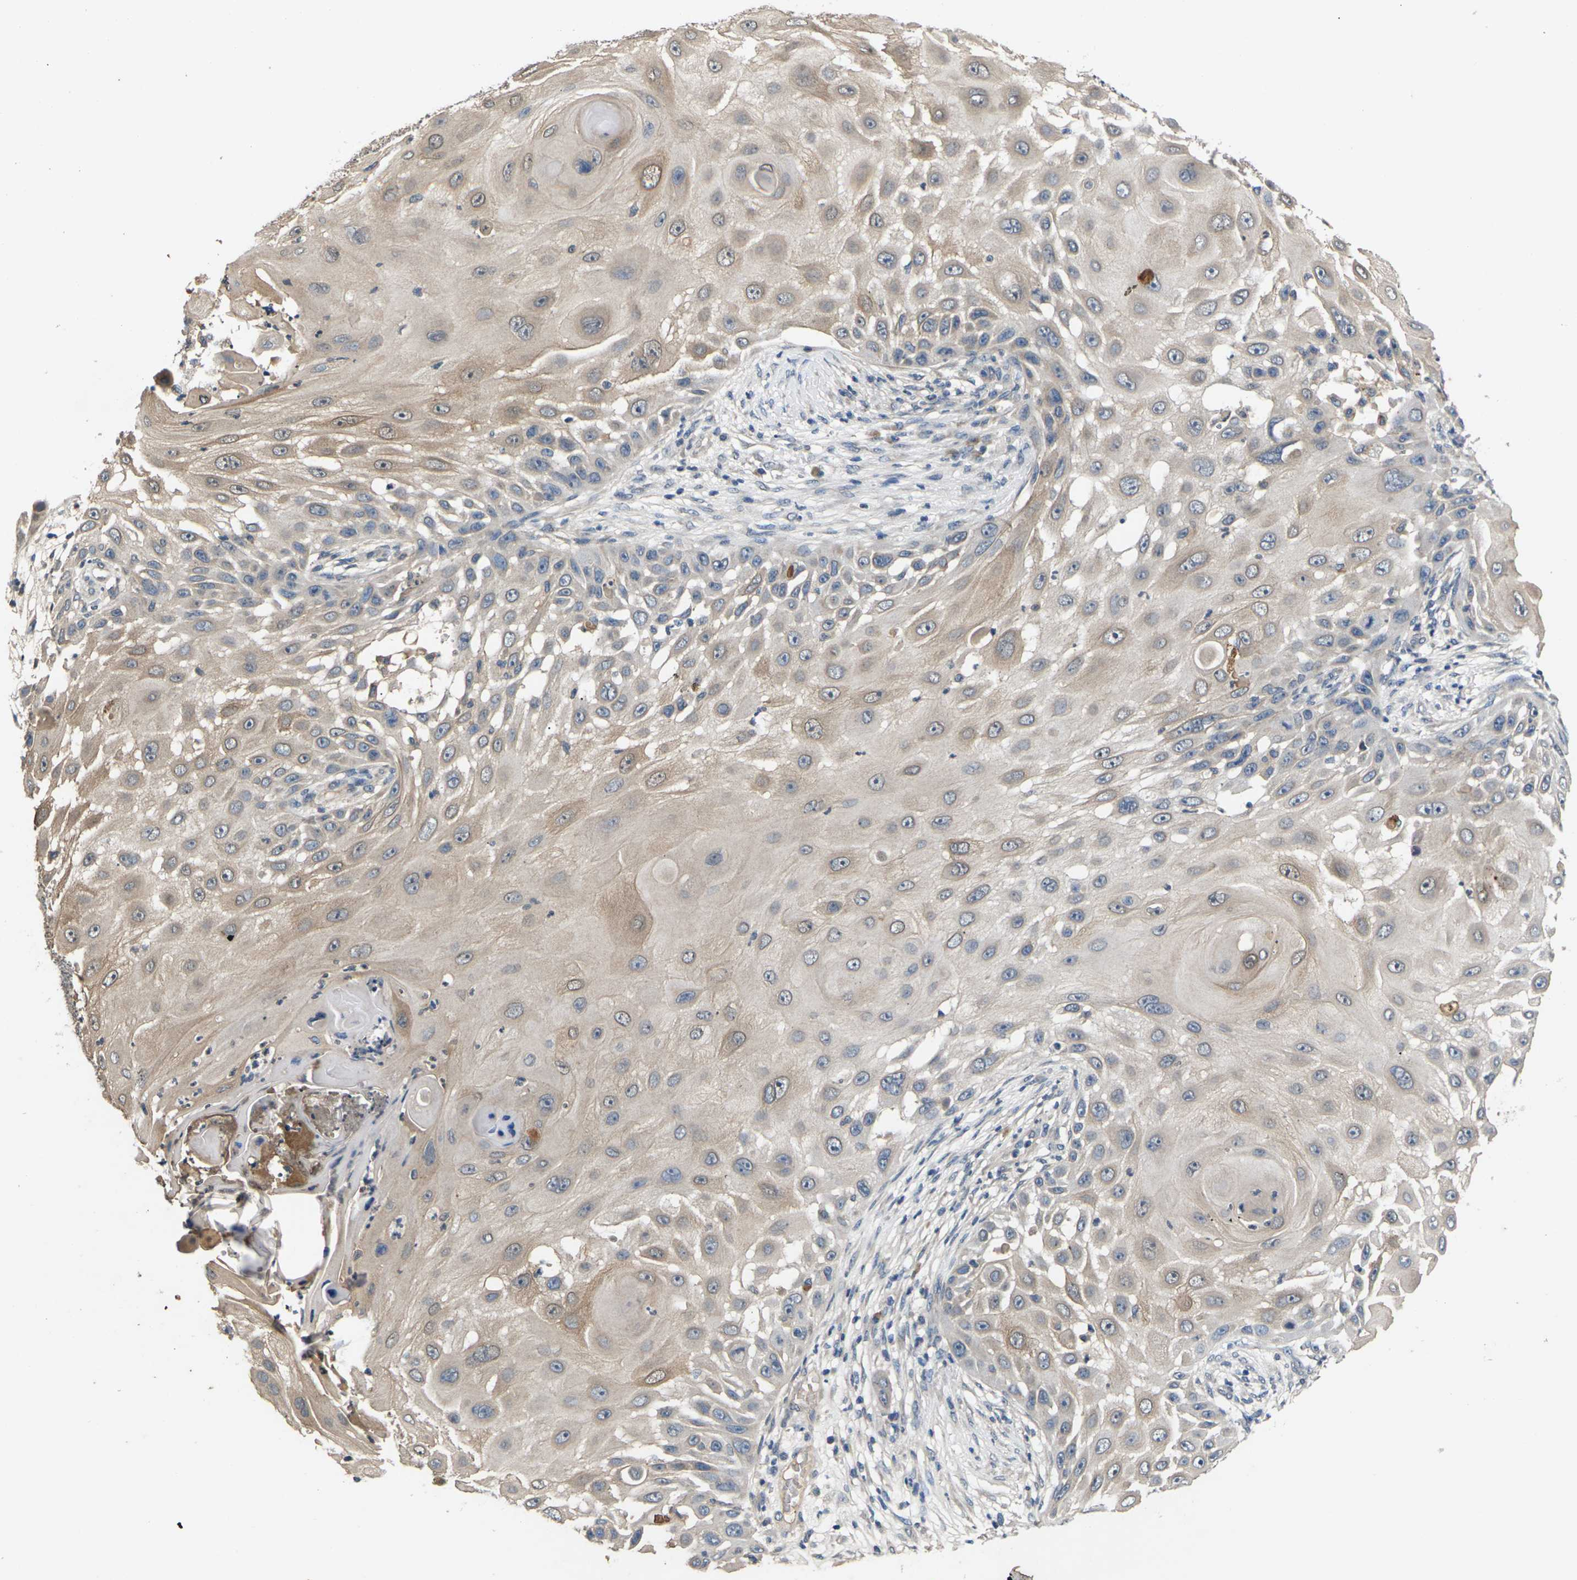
{"staining": {"intensity": "weak", "quantity": ">75%", "location": "cytoplasmic/membranous"}, "tissue": "skin cancer", "cell_type": "Tumor cells", "image_type": "cancer", "snomed": [{"axis": "morphology", "description": "Squamous cell carcinoma, NOS"}, {"axis": "topography", "description": "Skin"}], "caption": "Squamous cell carcinoma (skin) stained with DAB (3,3'-diaminobenzidine) immunohistochemistry exhibits low levels of weak cytoplasmic/membranous positivity in approximately >75% of tumor cells.", "gene": "SLC2A2", "patient": {"sex": "female", "age": 44}}